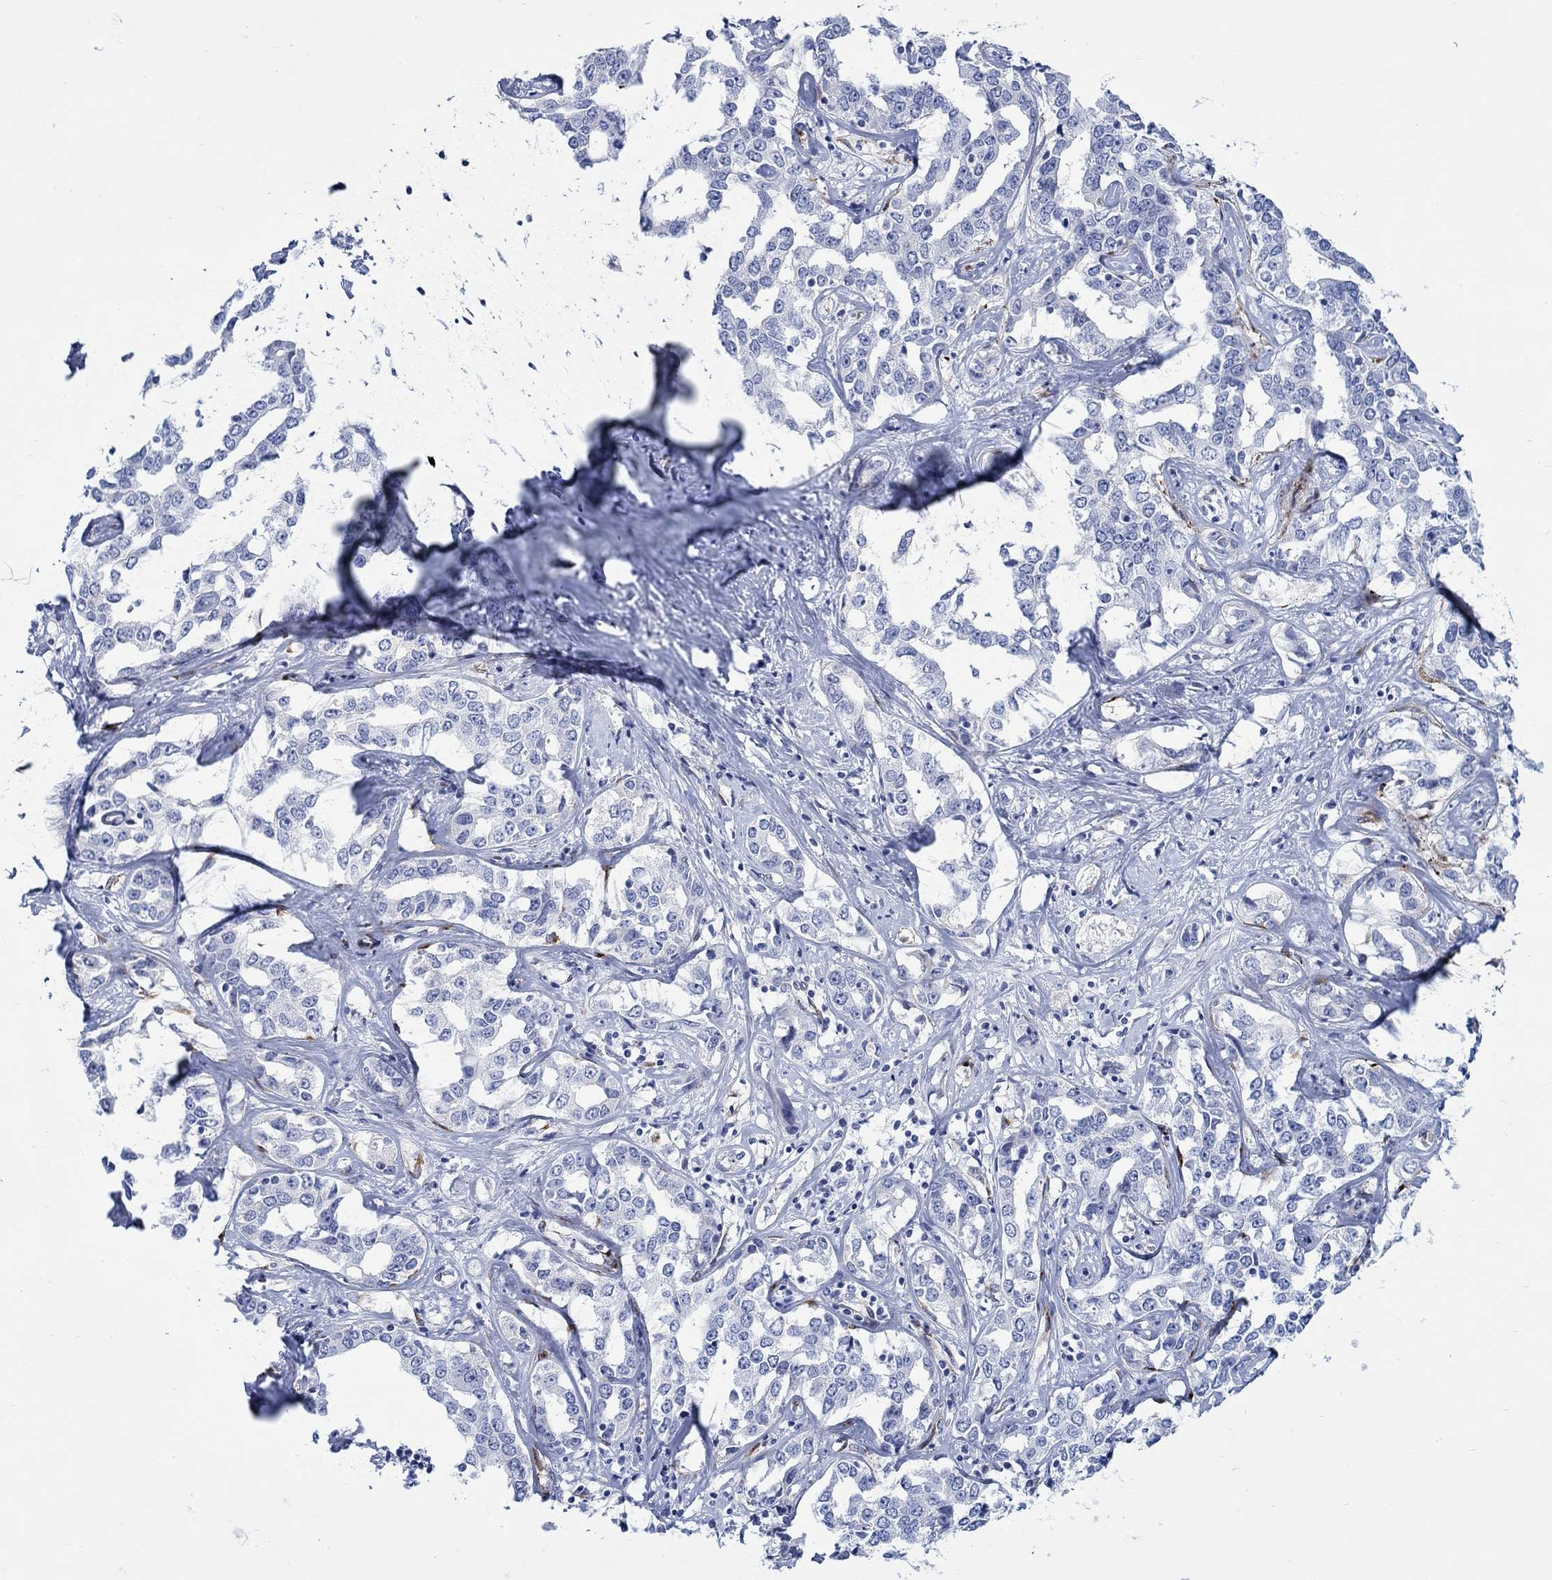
{"staining": {"intensity": "negative", "quantity": "none", "location": "none"}, "tissue": "liver cancer", "cell_type": "Tumor cells", "image_type": "cancer", "snomed": [{"axis": "morphology", "description": "Cholangiocarcinoma"}, {"axis": "topography", "description": "Liver"}], "caption": "Histopathology image shows no significant protein staining in tumor cells of cholangiocarcinoma (liver).", "gene": "KSR2", "patient": {"sex": "male", "age": 59}}